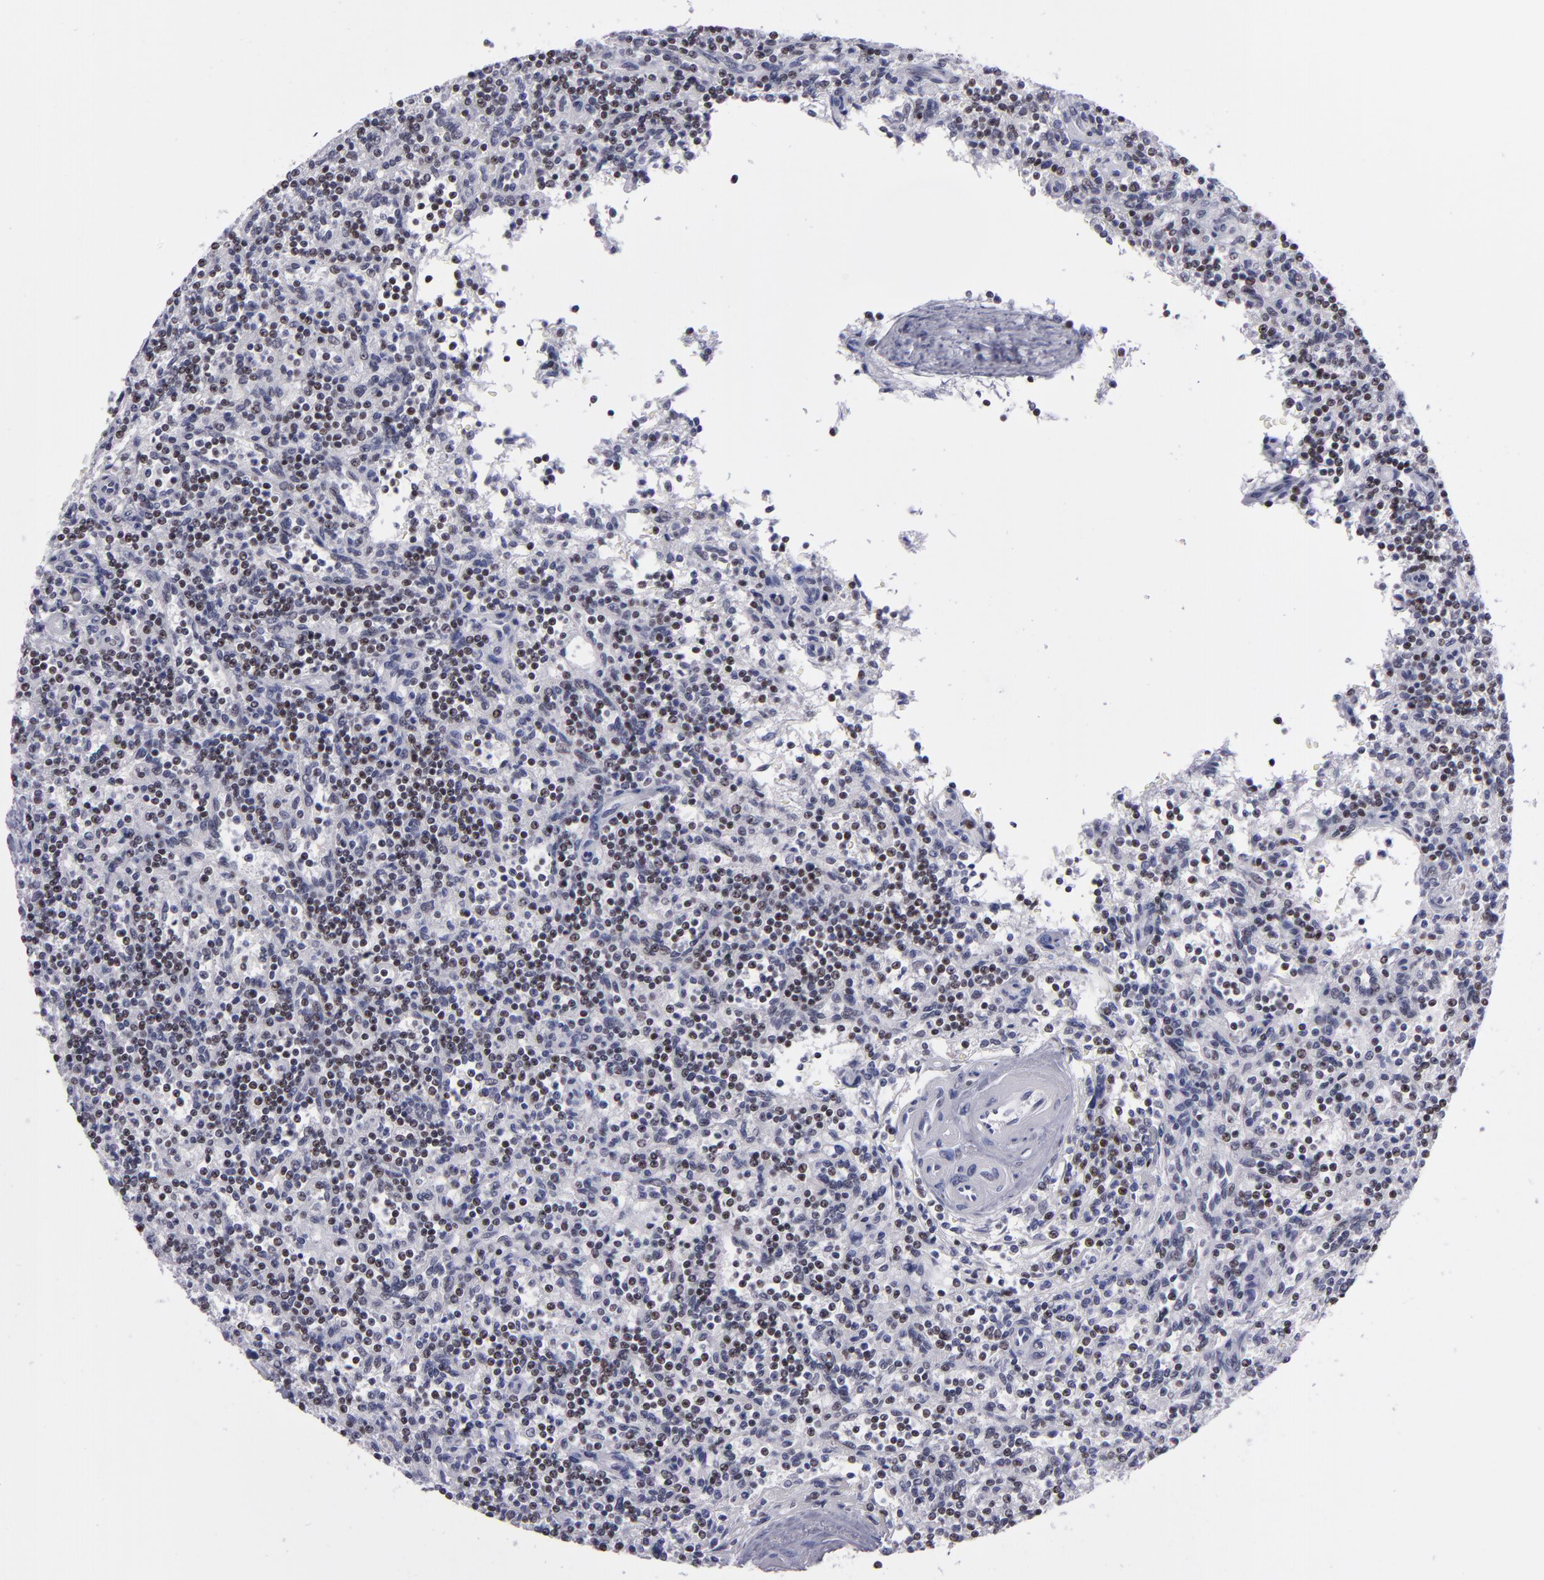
{"staining": {"intensity": "weak", "quantity": "25%-75%", "location": "nuclear"}, "tissue": "lymphoma", "cell_type": "Tumor cells", "image_type": "cancer", "snomed": [{"axis": "morphology", "description": "Malignant lymphoma, non-Hodgkin's type, Low grade"}, {"axis": "topography", "description": "Spleen"}], "caption": "A low amount of weak nuclear positivity is appreciated in about 25%-75% of tumor cells in lymphoma tissue.", "gene": "OTUB2", "patient": {"sex": "male", "age": 73}}